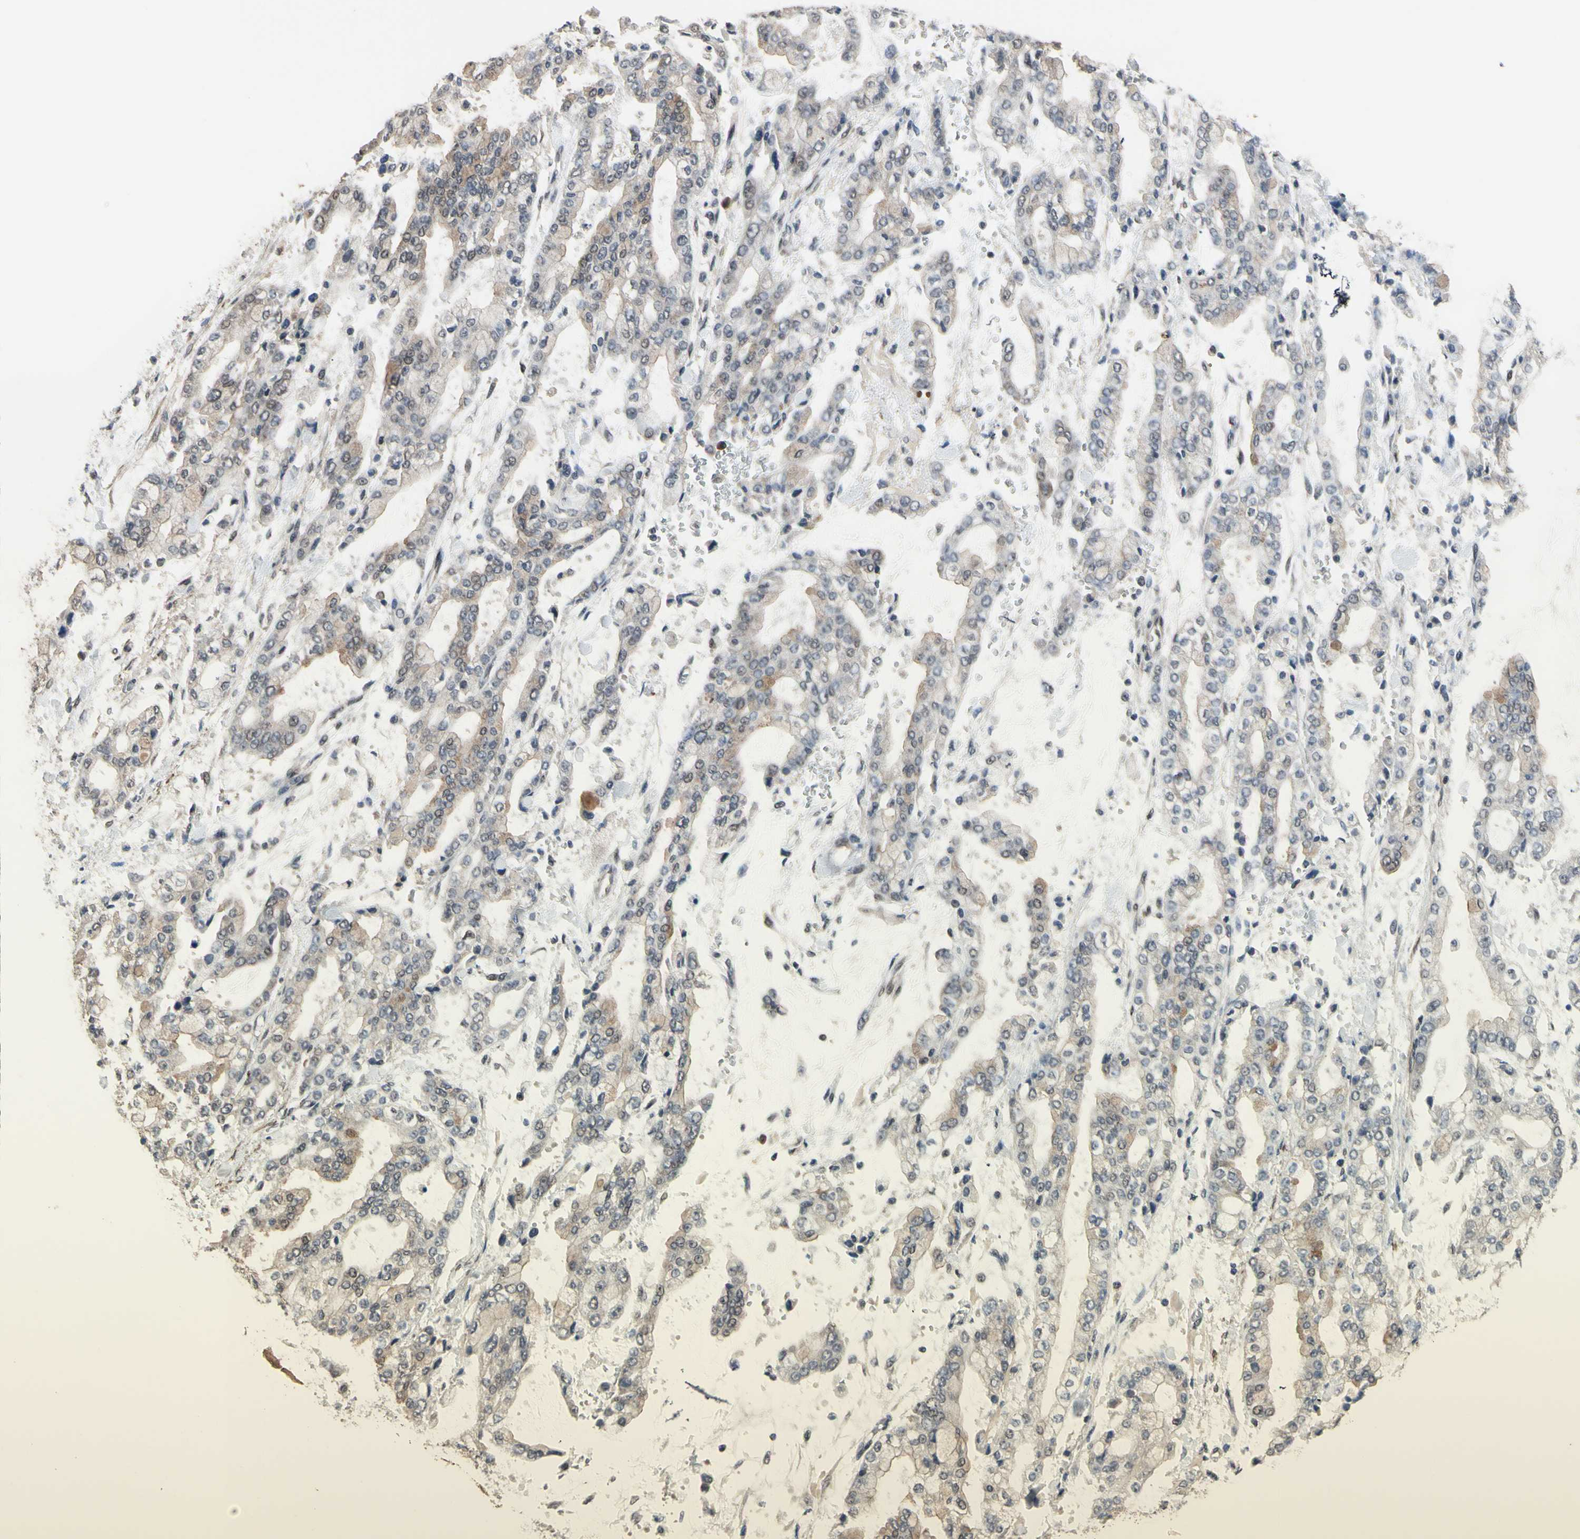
{"staining": {"intensity": "moderate", "quantity": "<25%", "location": "cytoplasmic/membranous,nuclear"}, "tissue": "stomach cancer", "cell_type": "Tumor cells", "image_type": "cancer", "snomed": [{"axis": "morphology", "description": "Normal tissue, NOS"}, {"axis": "morphology", "description": "Adenocarcinoma, NOS"}, {"axis": "topography", "description": "Stomach, upper"}, {"axis": "topography", "description": "Stomach"}], "caption": "A brown stain labels moderate cytoplasmic/membranous and nuclear staining of a protein in adenocarcinoma (stomach) tumor cells. The staining is performed using DAB brown chromogen to label protein expression. The nuclei are counter-stained blue using hematoxylin.", "gene": "ZNF174", "patient": {"sex": "male", "age": 76}}